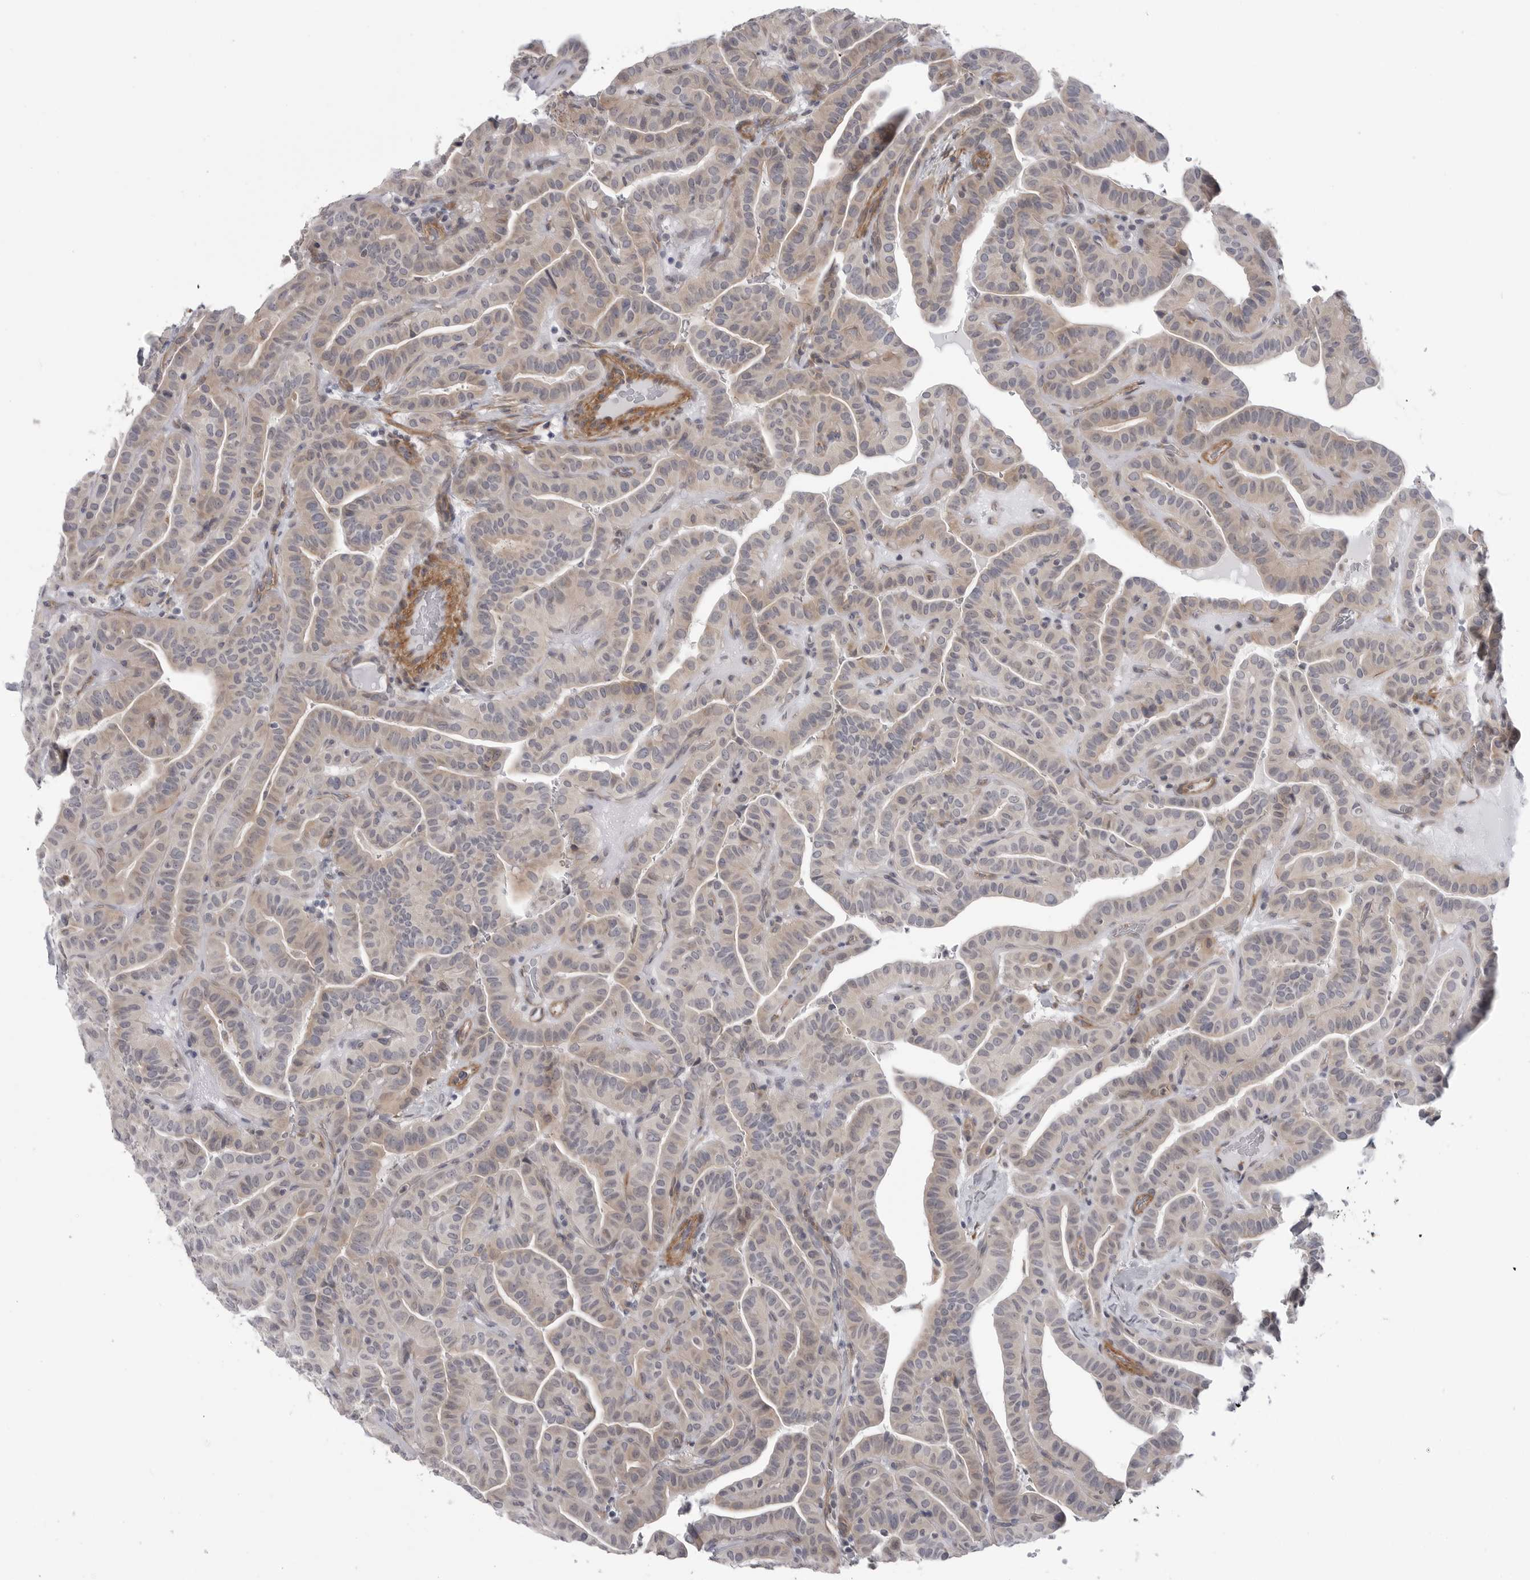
{"staining": {"intensity": "weak", "quantity": "<25%", "location": "cytoplasmic/membranous"}, "tissue": "thyroid cancer", "cell_type": "Tumor cells", "image_type": "cancer", "snomed": [{"axis": "morphology", "description": "Papillary adenocarcinoma, NOS"}, {"axis": "topography", "description": "Thyroid gland"}], "caption": "There is no significant expression in tumor cells of papillary adenocarcinoma (thyroid).", "gene": "SCP2", "patient": {"sex": "male", "age": 77}}